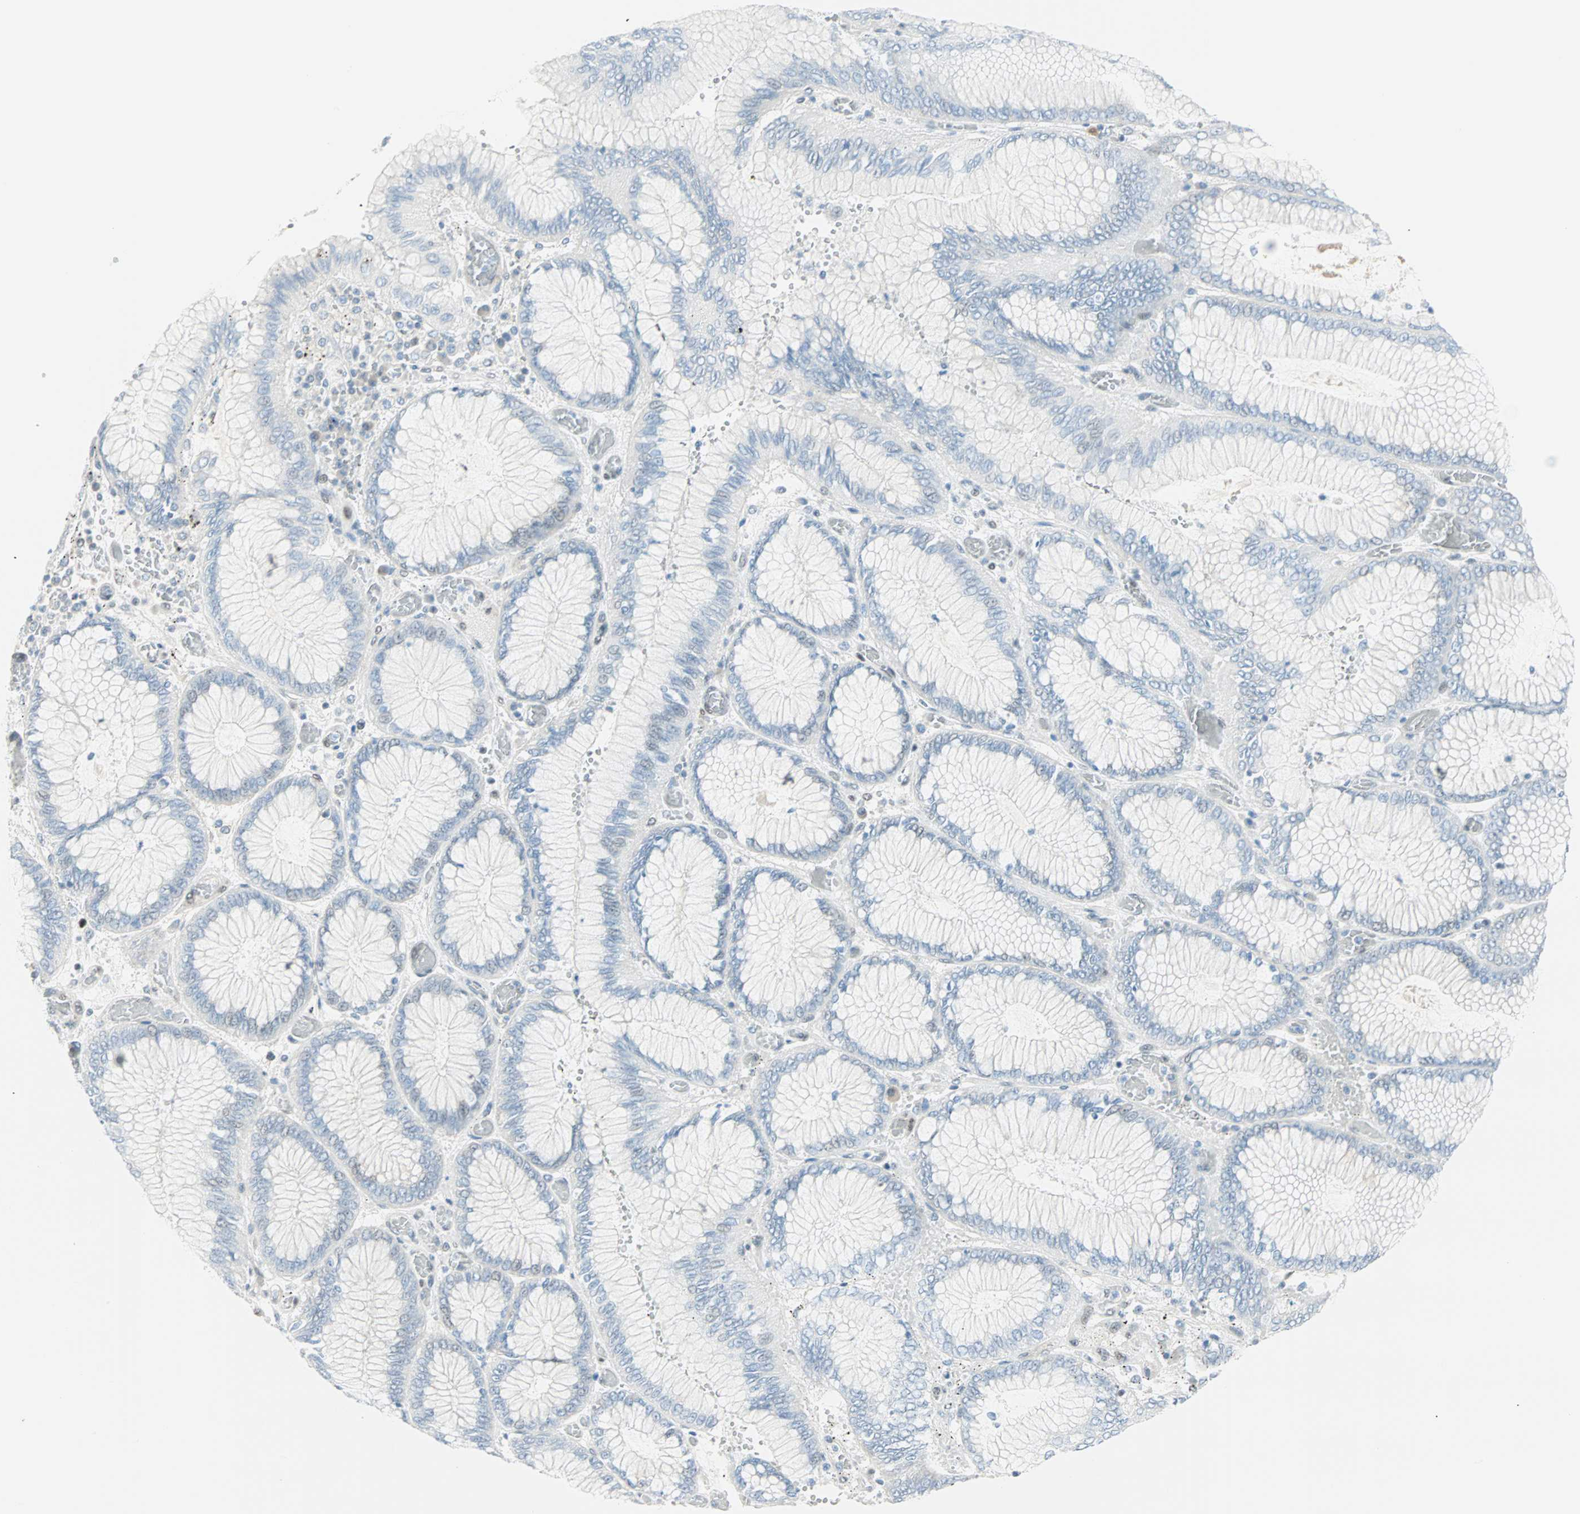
{"staining": {"intensity": "negative", "quantity": "none", "location": "none"}, "tissue": "stomach cancer", "cell_type": "Tumor cells", "image_type": "cancer", "snomed": [{"axis": "morphology", "description": "Normal tissue, NOS"}, {"axis": "morphology", "description": "Adenocarcinoma, NOS"}, {"axis": "topography", "description": "Stomach, upper"}, {"axis": "topography", "description": "Stomach"}], "caption": "Immunohistochemical staining of human stomach cancer (adenocarcinoma) demonstrates no significant expression in tumor cells. (DAB immunohistochemistry (IHC) visualized using brightfield microscopy, high magnification).", "gene": "PKNOX1", "patient": {"sex": "male", "age": 76}}